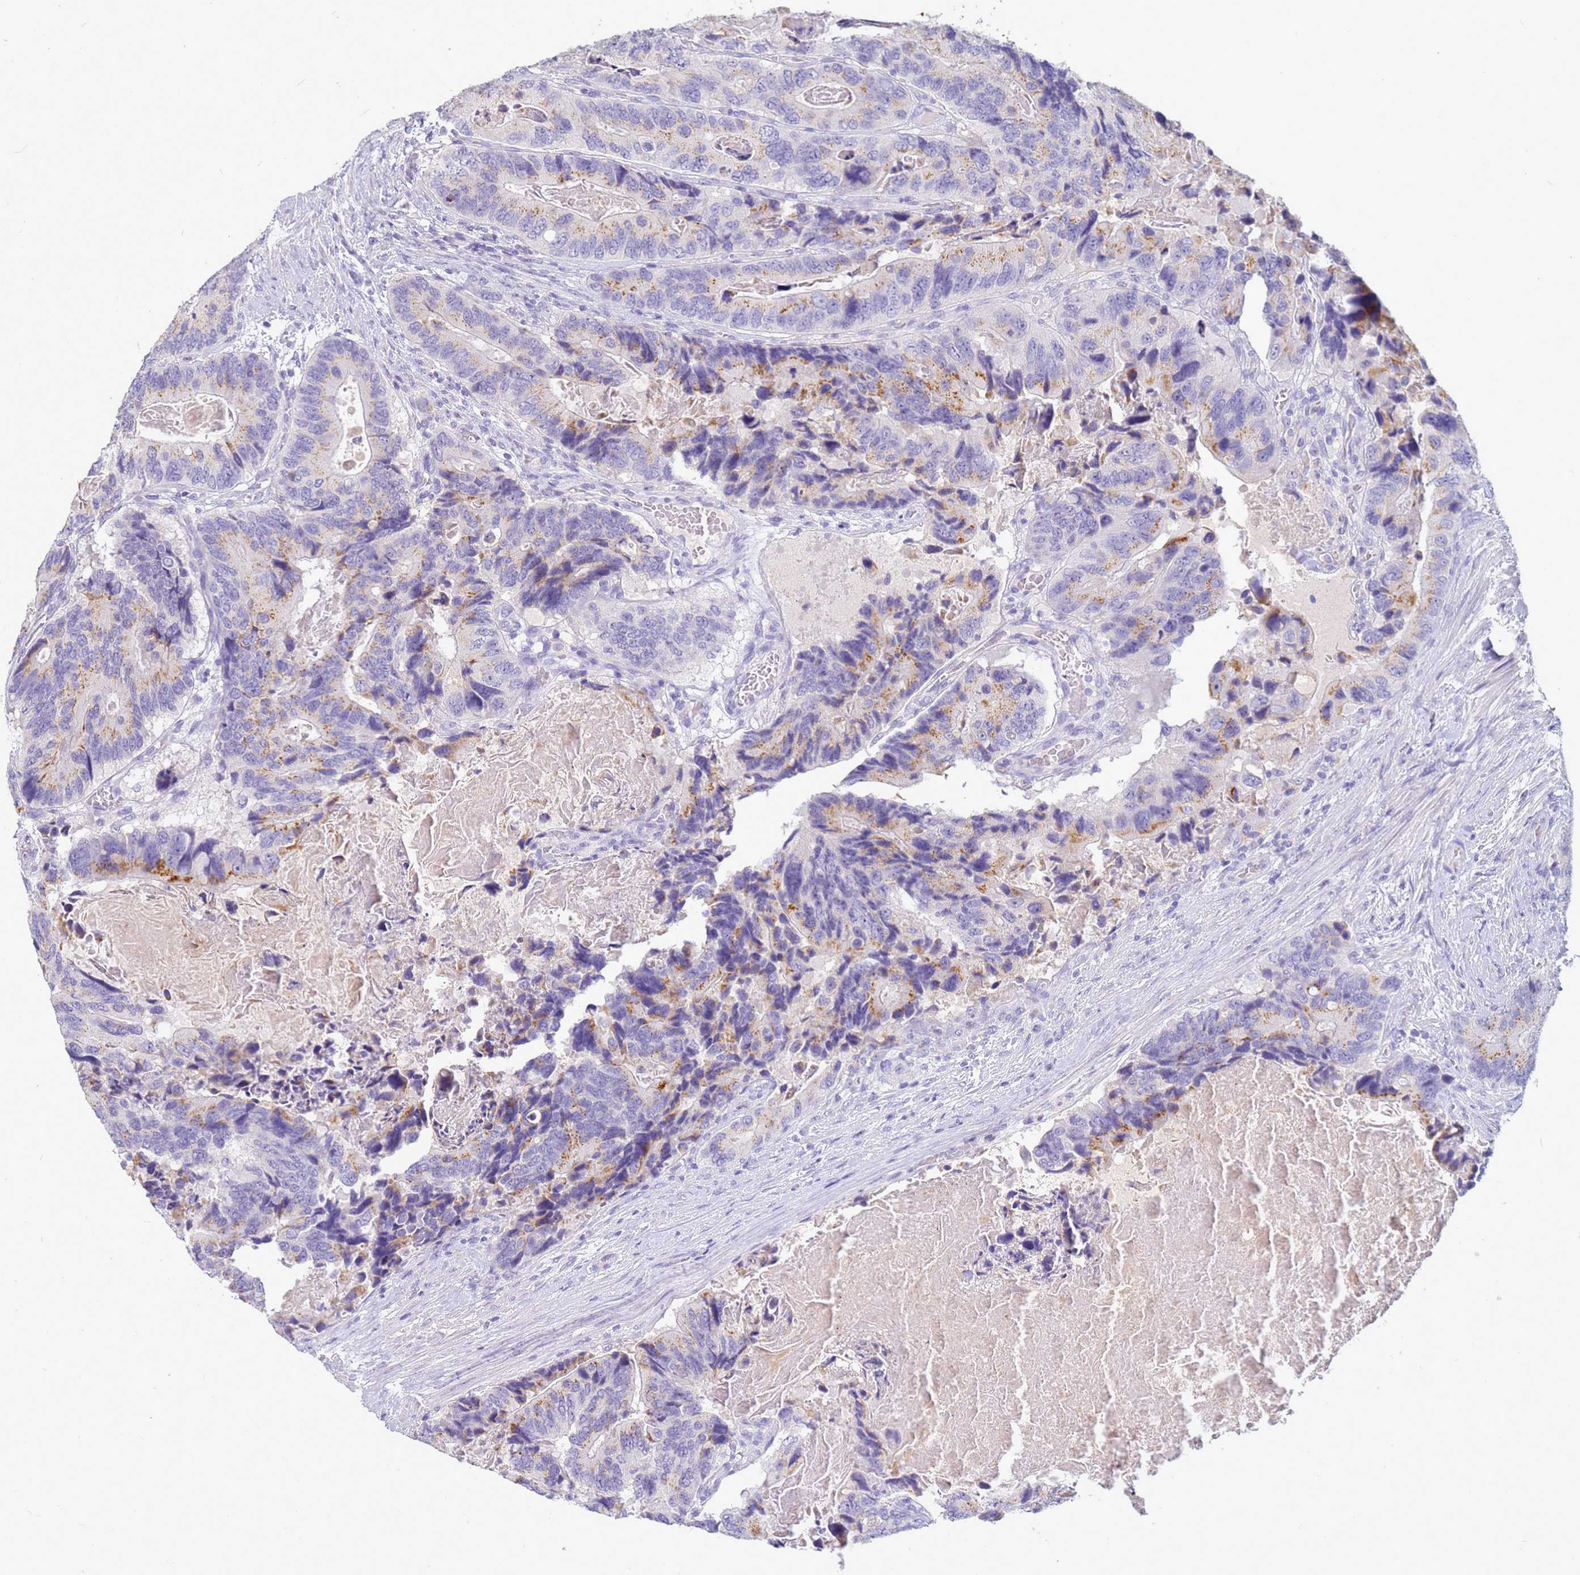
{"staining": {"intensity": "moderate", "quantity": "25%-75%", "location": "cytoplasmic/membranous"}, "tissue": "colorectal cancer", "cell_type": "Tumor cells", "image_type": "cancer", "snomed": [{"axis": "morphology", "description": "Adenocarcinoma, NOS"}, {"axis": "topography", "description": "Colon"}], "caption": "A micrograph of human colorectal cancer stained for a protein demonstrates moderate cytoplasmic/membranous brown staining in tumor cells.", "gene": "B3GNT8", "patient": {"sex": "male", "age": 84}}